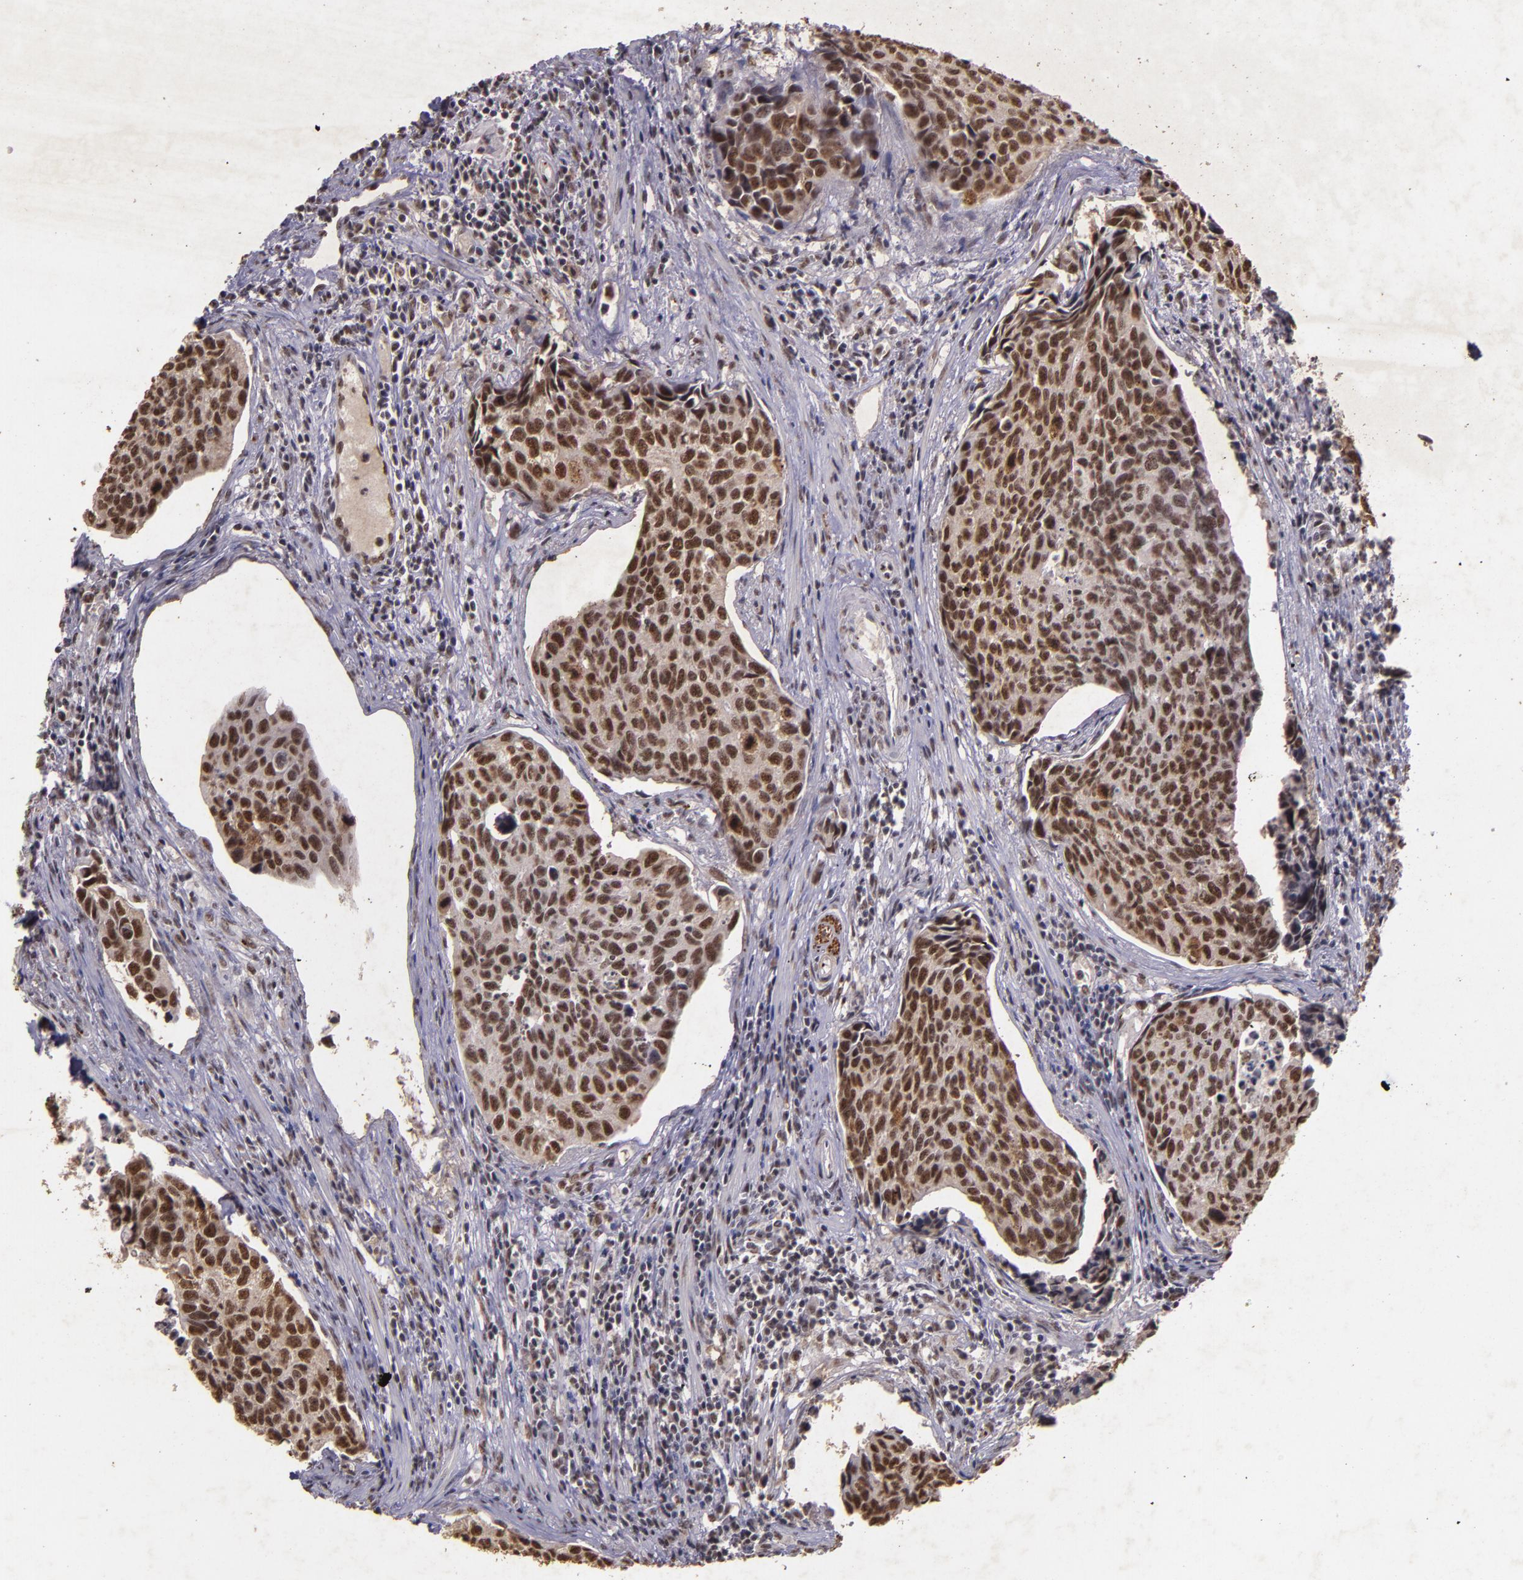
{"staining": {"intensity": "moderate", "quantity": ">75%", "location": "nuclear"}, "tissue": "urothelial cancer", "cell_type": "Tumor cells", "image_type": "cancer", "snomed": [{"axis": "morphology", "description": "Urothelial carcinoma, High grade"}, {"axis": "topography", "description": "Urinary bladder"}], "caption": "High-power microscopy captured an IHC image of high-grade urothelial carcinoma, revealing moderate nuclear expression in approximately >75% of tumor cells. (Stains: DAB (3,3'-diaminobenzidine) in brown, nuclei in blue, Microscopy: brightfield microscopy at high magnification).", "gene": "CBX3", "patient": {"sex": "male", "age": 81}}